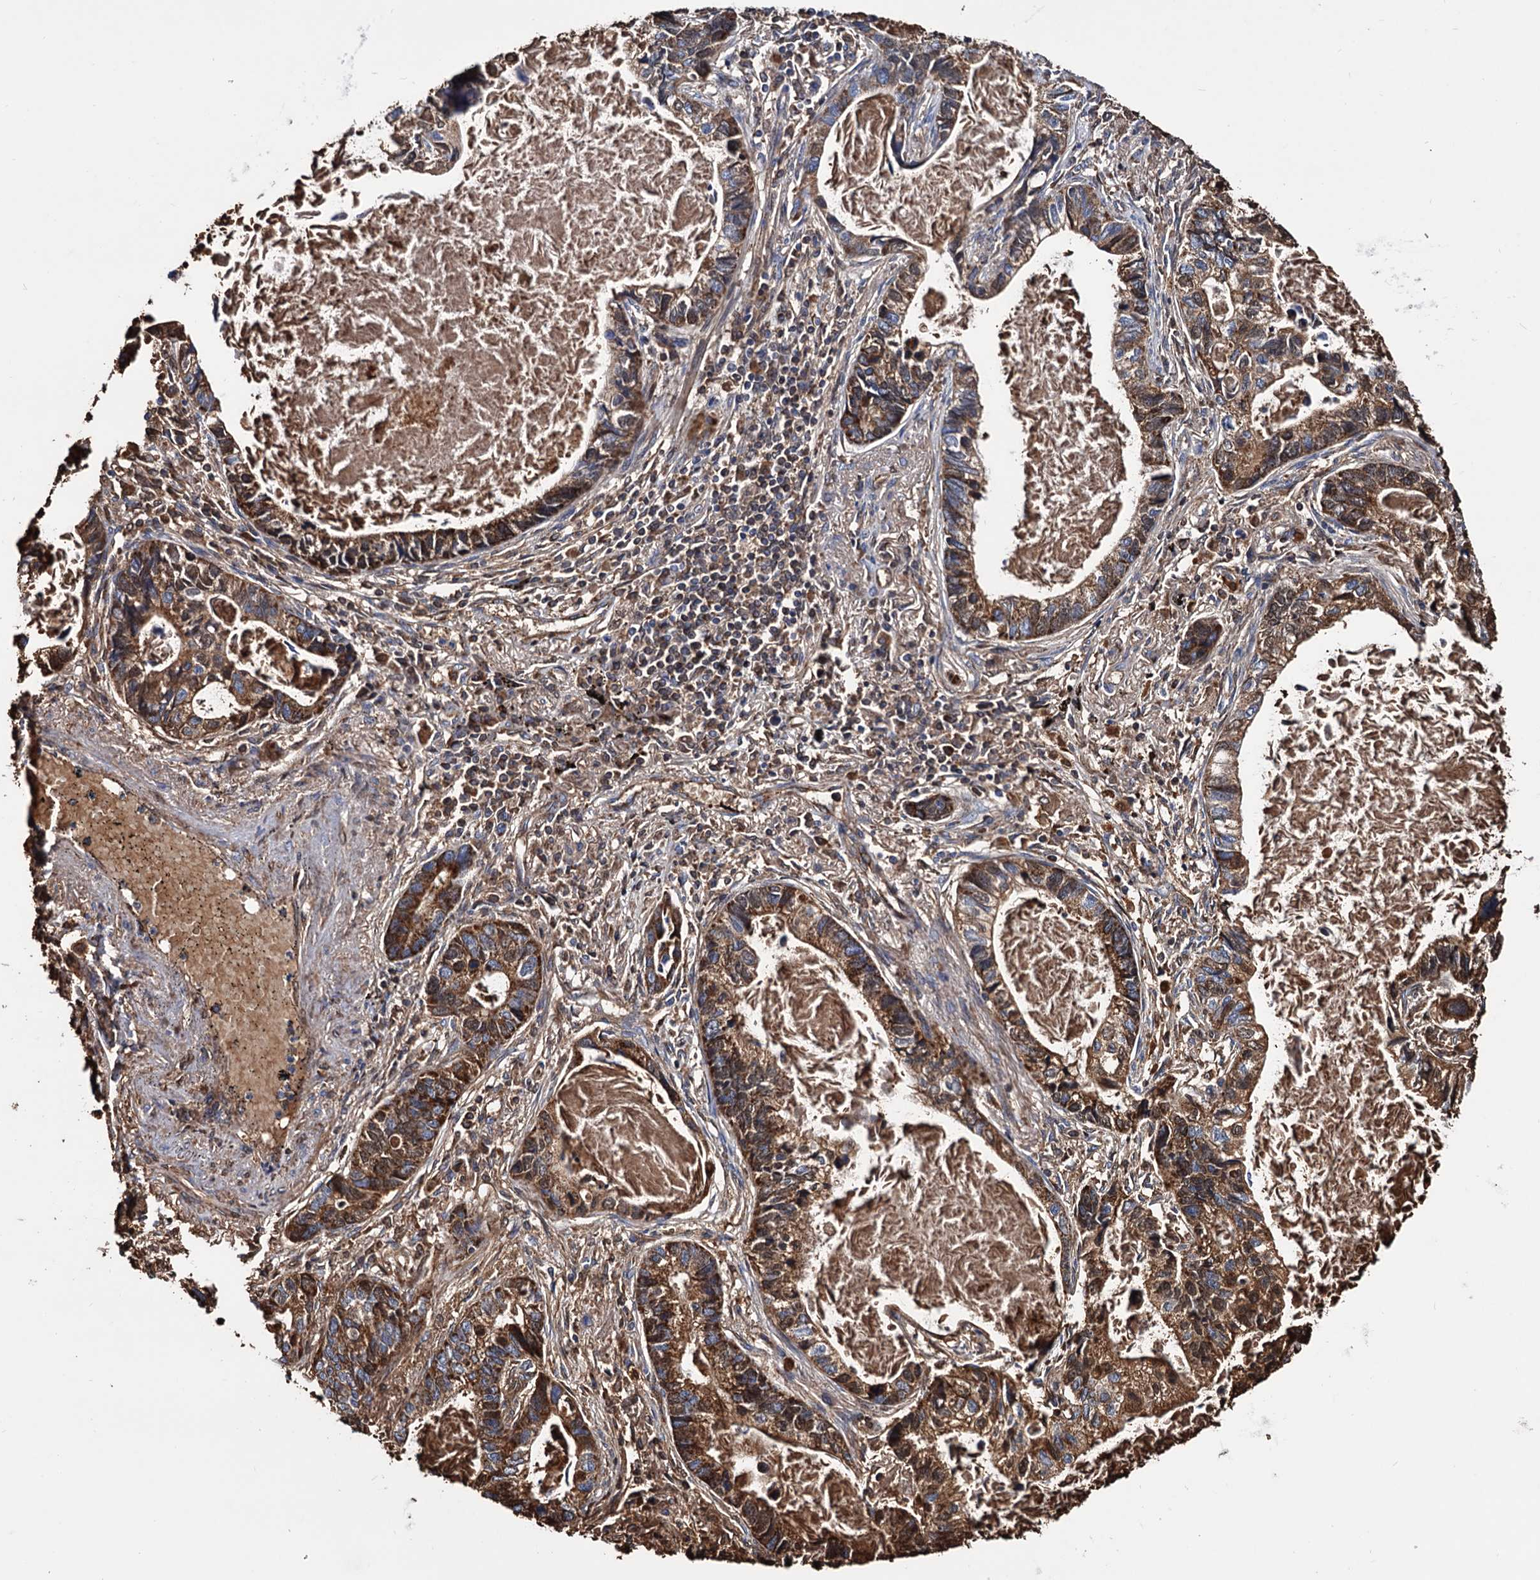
{"staining": {"intensity": "moderate", "quantity": ">75%", "location": "cytoplasmic/membranous"}, "tissue": "lung cancer", "cell_type": "Tumor cells", "image_type": "cancer", "snomed": [{"axis": "morphology", "description": "Adenocarcinoma, NOS"}, {"axis": "topography", "description": "Lung"}], "caption": "Lung cancer stained with a protein marker reveals moderate staining in tumor cells.", "gene": "MRPL42", "patient": {"sex": "male", "age": 67}}